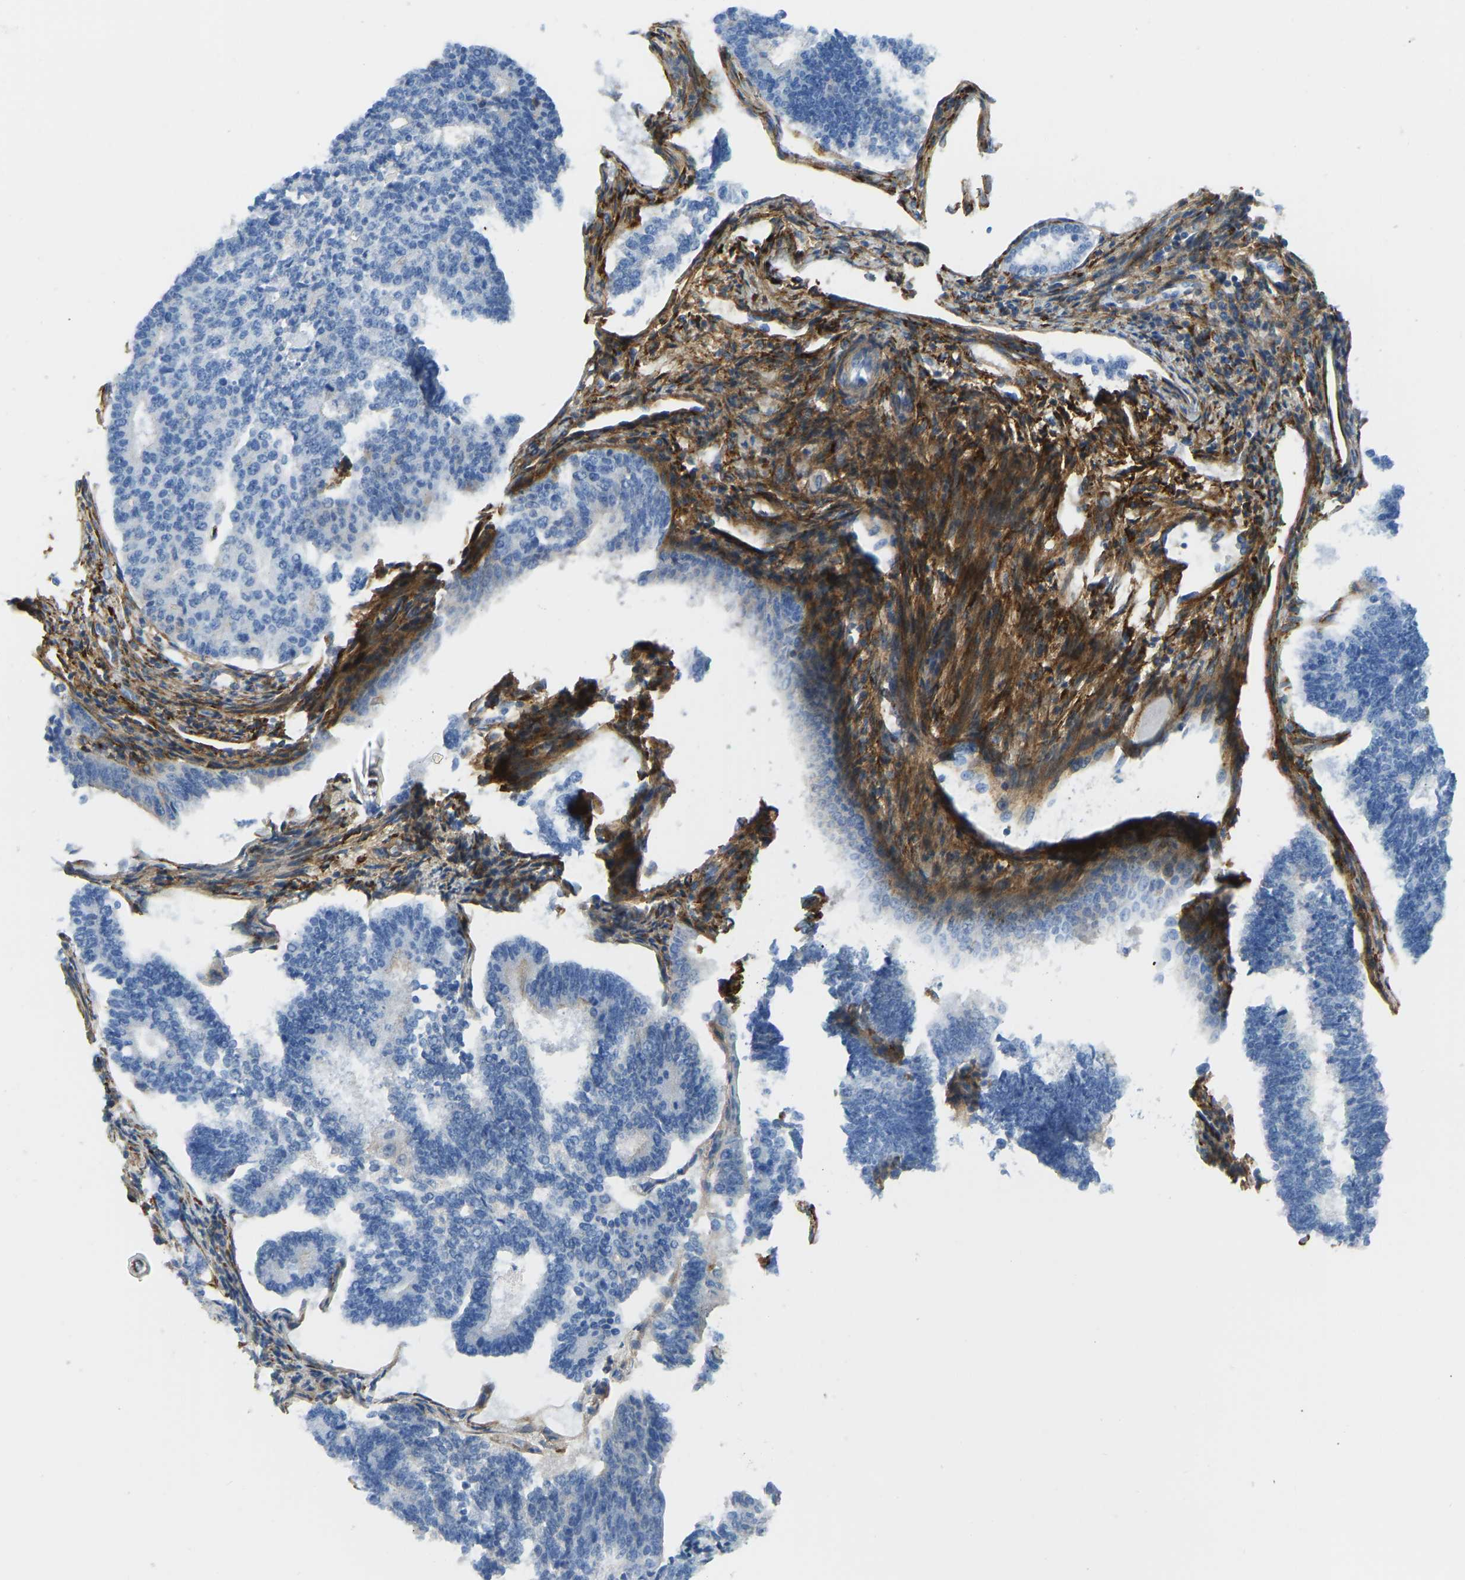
{"staining": {"intensity": "negative", "quantity": "none", "location": "none"}, "tissue": "endometrial cancer", "cell_type": "Tumor cells", "image_type": "cancer", "snomed": [{"axis": "morphology", "description": "Adenocarcinoma, NOS"}, {"axis": "topography", "description": "Endometrium"}], "caption": "The image displays no significant expression in tumor cells of endometrial cancer (adenocarcinoma). (Brightfield microscopy of DAB (3,3'-diaminobenzidine) IHC at high magnification).", "gene": "COL15A1", "patient": {"sex": "female", "age": 70}}